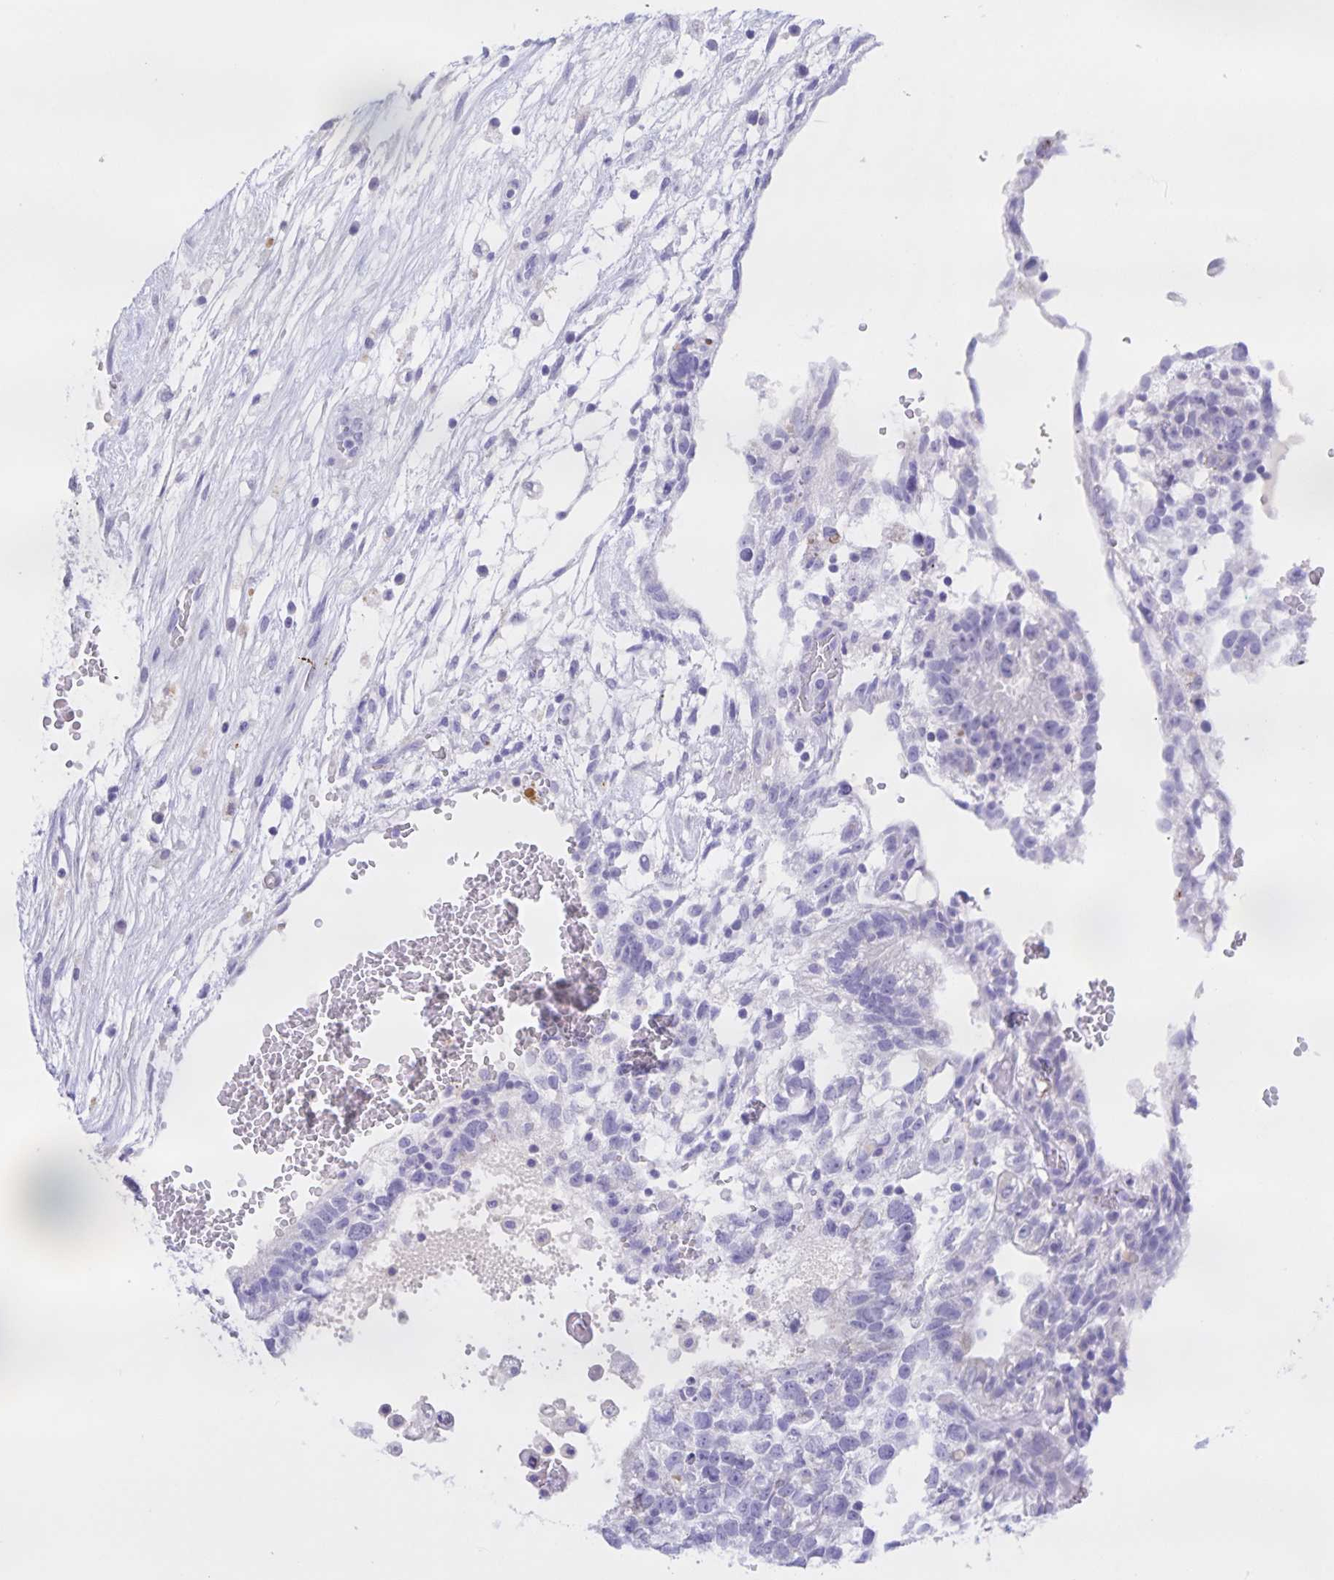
{"staining": {"intensity": "negative", "quantity": "none", "location": "none"}, "tissue": "testis cancer", "cell_type": "Tumor cells", "image_type": "cancer", "snomed": [{"axis": "morphology", "description": "Normal tissue, NOS"}, {"axis": "morphology", "description": "Carcinoma, Embryonal, NOS"}, {"axis": "topography", "description": "Testis"}], "caption": "Immunohistochemical staining of testis embryonal carcinoma exhibits no significant staining in tumor cells. (Brightfield microscopy of DAB immunohistochemistry (IHC) at high magnification).", "gene": "CATSPER4", "patient": {"sex": "male", "age": 32}}